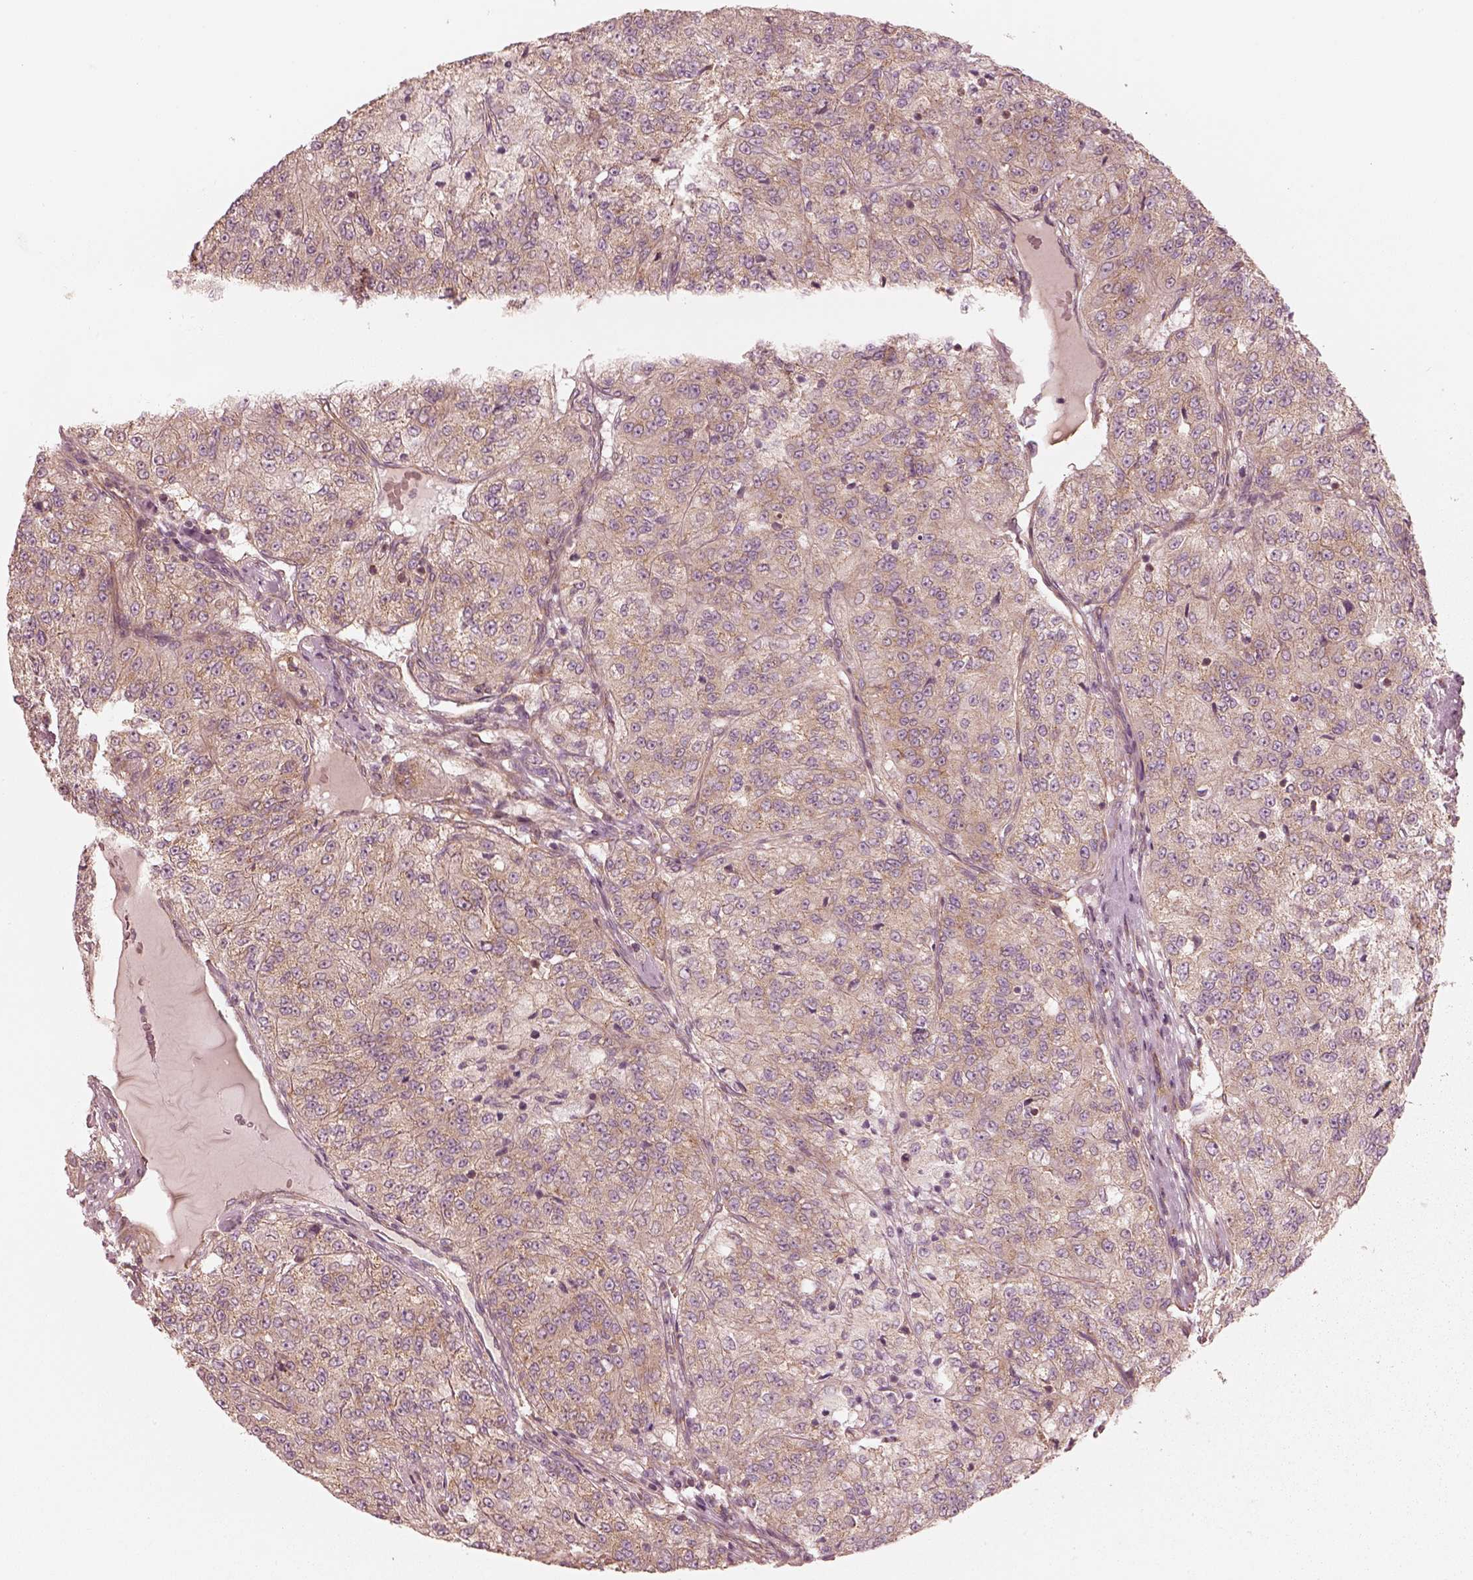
{"staining": {"intensity": "moderate", "quantity": ">75%", "location": "cytoplasmic/membranous"}, "tissue": "renal cancer", "cell_type": "Tumor cells", "image_type": "cancer", "snomed": [{"axis": "morphology", "description": "Adenocarcinoma, NOS"}, {"axis": "topography", "description": "Kidney"}], "caption": "Protein expression analysis of human renal cancer reveals moderate cytoplasmic/membranous staining in about >75% of tumor cells.", "gene": "CNOT2", "patient": {"sex": "female", "age": 63}}